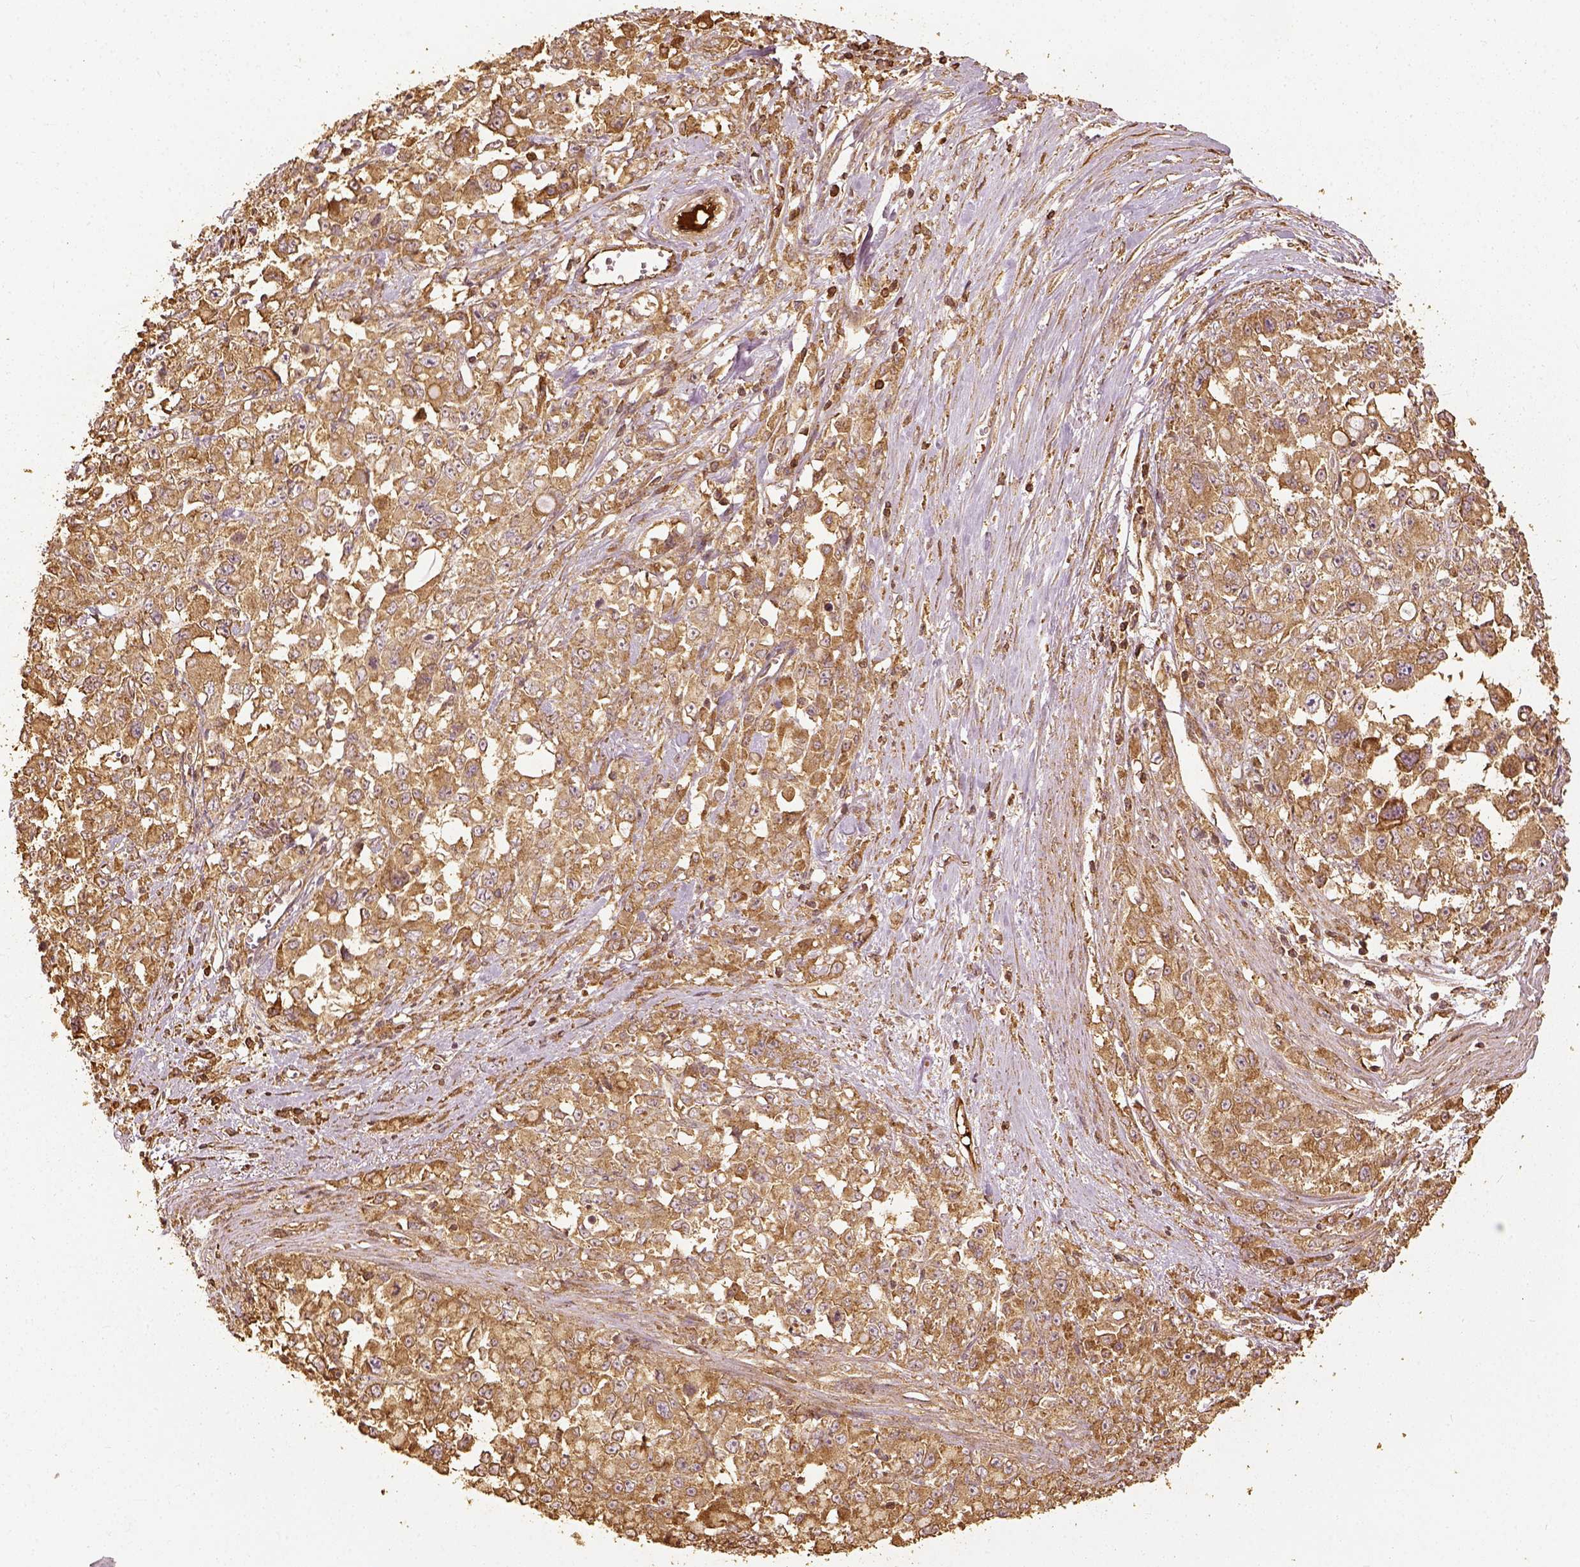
{"staining": {"intensity": "moderate", "quantity": ">75%", "location": "cytoplasmic/membranous"}, "tissue": "stomach cancer", "cell_type": "Tumor cells", "image_type": "cancer", "snomed": [{"axis": "morphology", "description": "Adenocarcinoma, NOS"}, {"axis": "topography", "description": "Stomach"}], "caption": "IHC image of neoplastic tissue: stomach adenocarcinoma stained using immunohistochemistry reveals medium levels of moderate protein expression localized specifically in the cytoplasmic/membranous of tumor cells, appearing as a cytoplasmic/membranous brown color.", "gene": "VEGFA", "patient": {"sex": "female", "age": 76}}